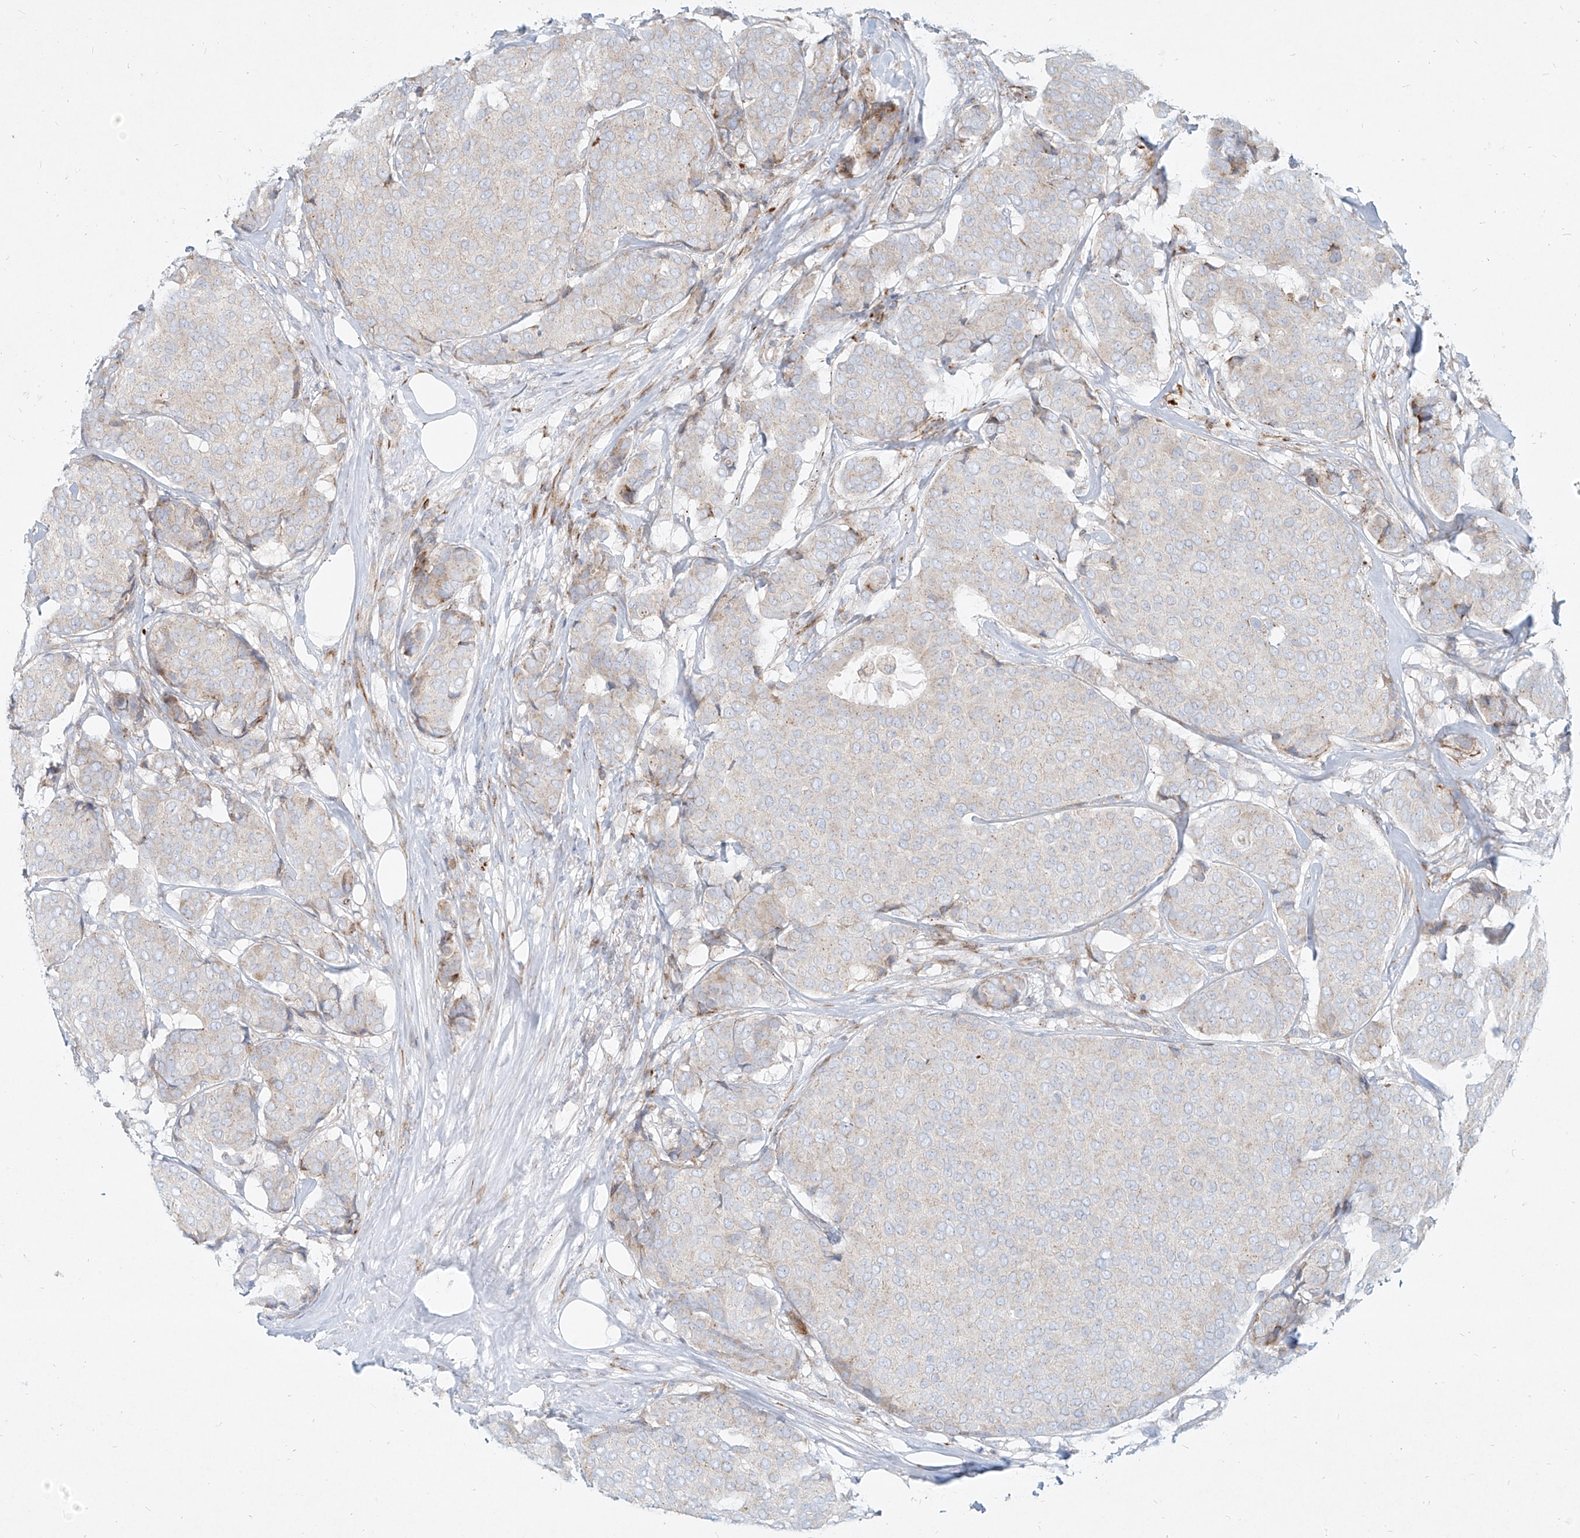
{"staining": {"intensity": "weak", "quantity": "<25%", "location": "cytoplasmic/membranous"}, "tissue": "breast cancer", "cell_type": "Tumor cells", "image_type": "cancer", "snomed": [{"axis": "morphology", "description": "Duct carcinoma"}, {"axis": "topography", "description": "Breast"}], "caption": "High magnification brightfield microscopy of breast cancer stained with DAB (brown) and counterstained with hematoxylin (blue): tumor cells show no significant positivity. (Brightfield microscopy of DAB (3,3'-diaminobenzidine) immunohistochemistry at high magnification).", "gene": "MTX2", "patient": {"sex": "female", "age": 75}}